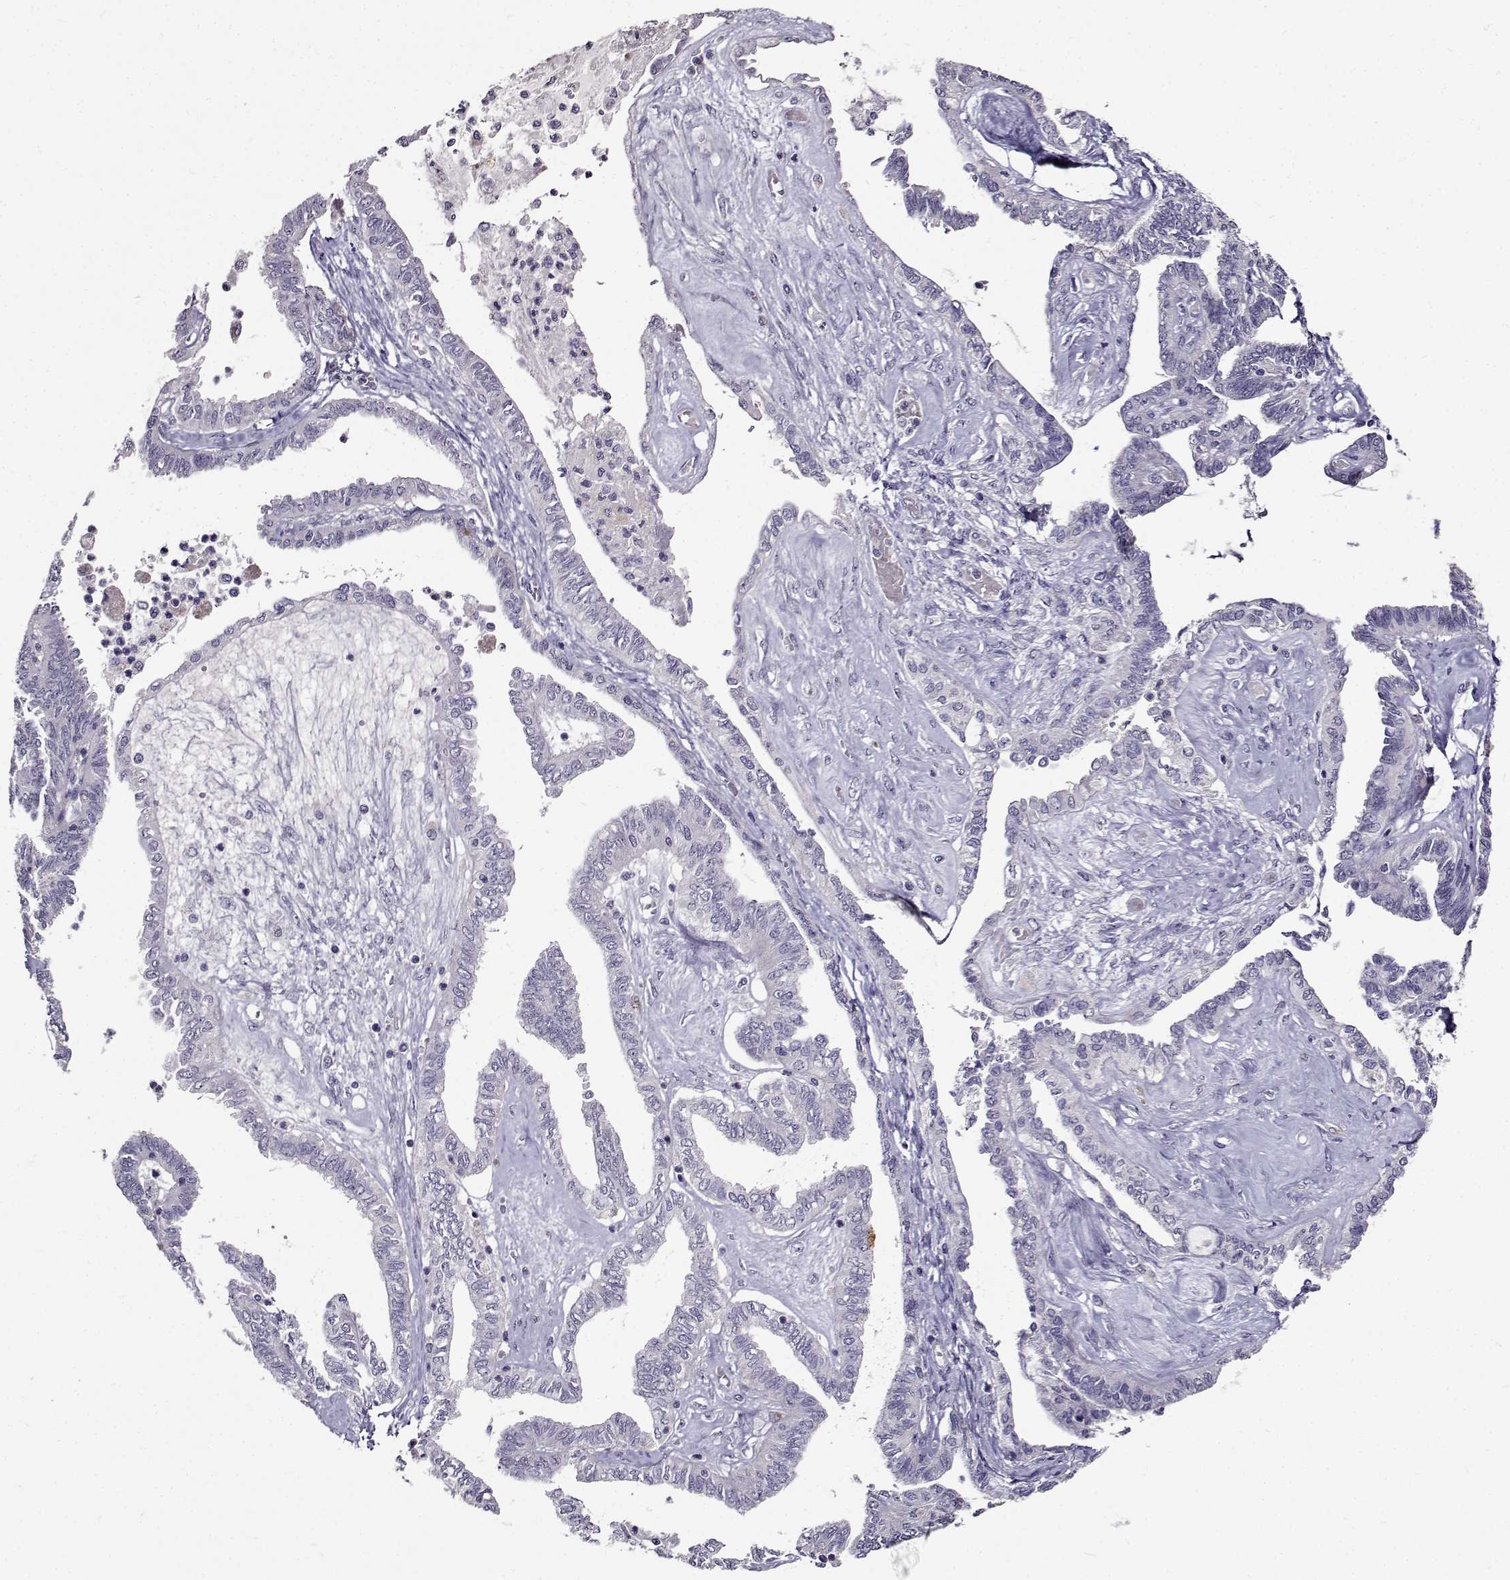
{"staining": {"intensity": "negative", "quantity": "none", "location": "none"}, "tissue": "ovarian cancer", "cell_type": "Tumor cells", "image_type": "cancer", "snomed": [{"axis": "morphology", "description": "Carcinoma, endometroid"}, {"axis": "topography", "description": "Ovary"}], "caption": "Tumor cells are negative for protein expression in human ovarian endometroid carcinoma.", "gene": "PAEP", "patient": {"sex": "female", "age": 70}}